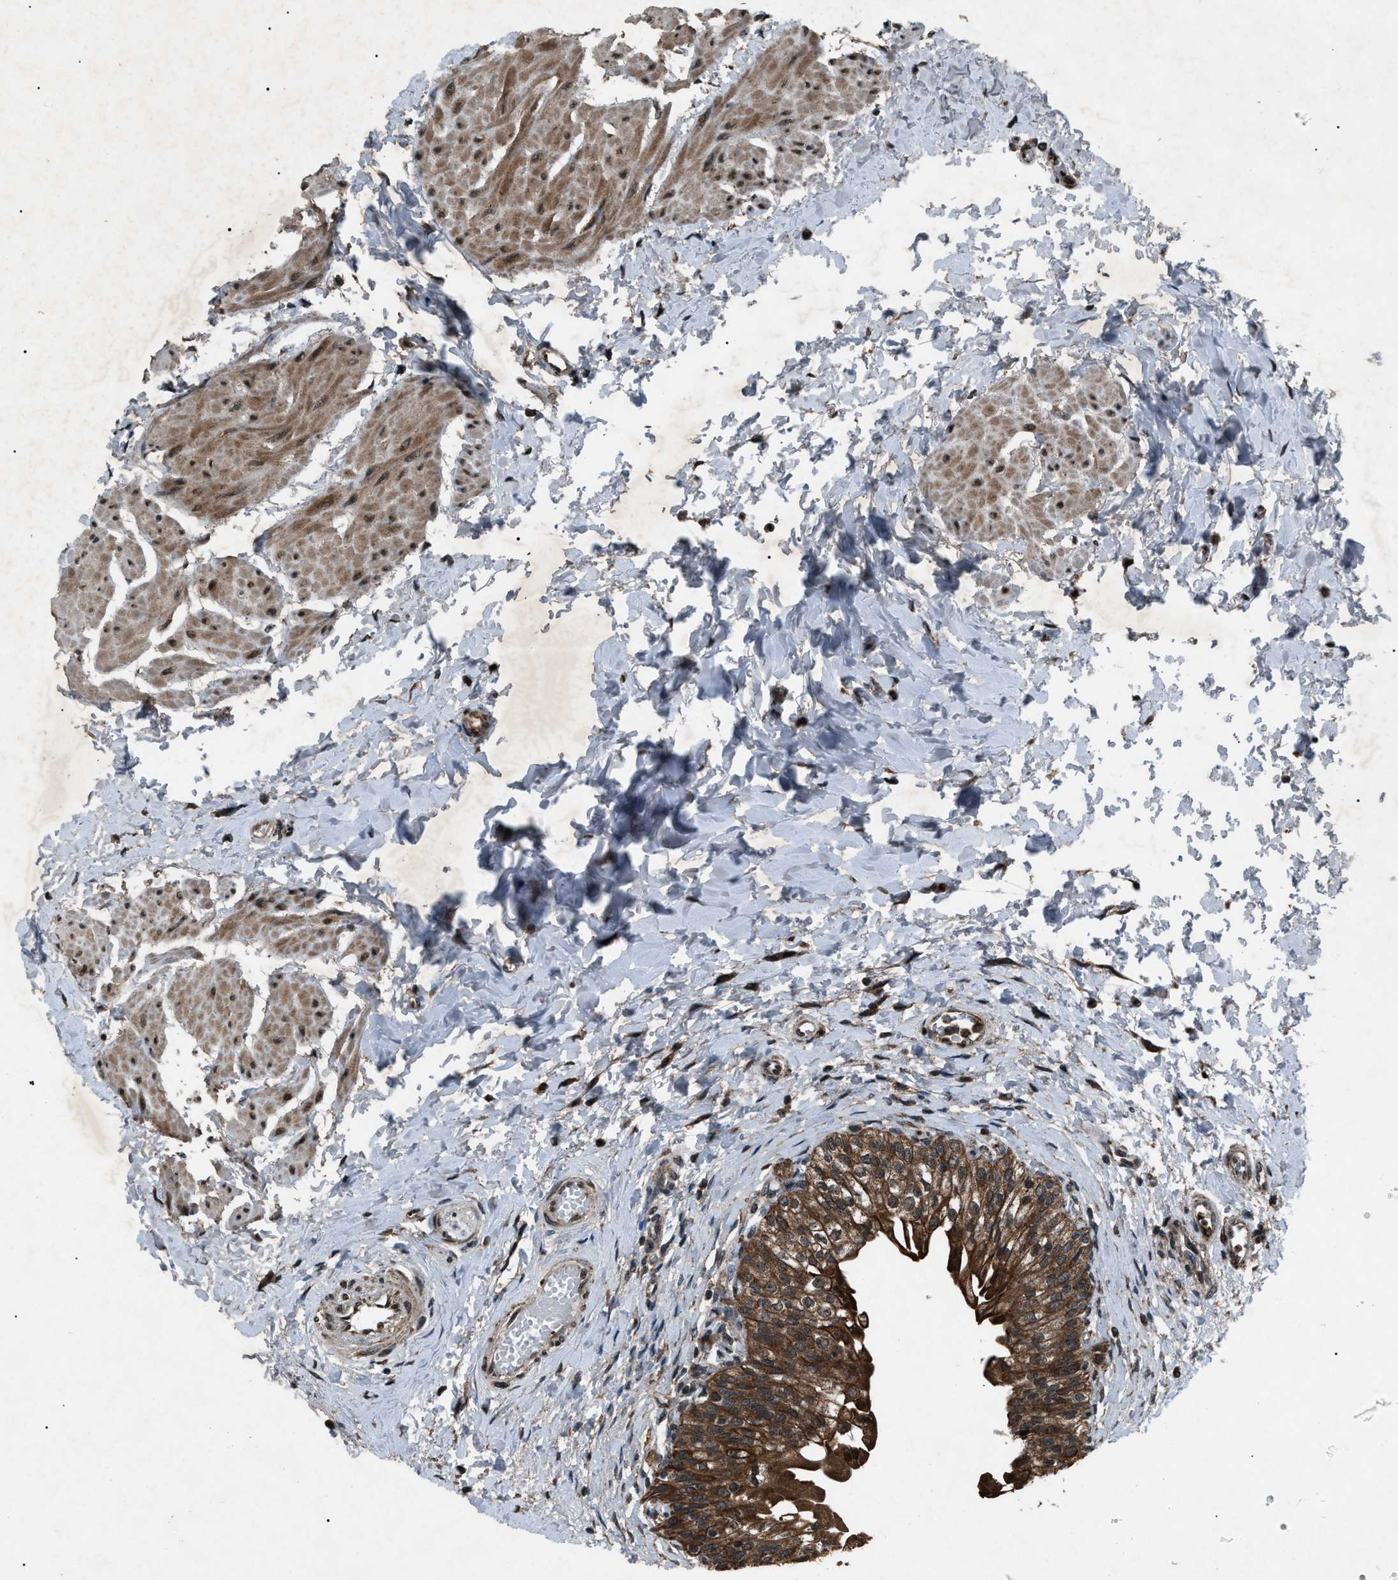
{"staining": {"intensity": "strong", "quantity": ">75%", "location": "cytoplasmic/membranous"}, "tissue": "urinary bladder", "cell_type": "Urothelial cells", "image_type": "normal", "snomed": [{"axis": "morphology", "description": "Normal tissue, NOS"}, {"axis": "topography", "description": "Urinary bladder"}], "caption": "Immunohistochemistry (DAB (3,3'-diaminobenzidine)) staining of normal urinary bladder exhibits strong cytoplasmic/membranous protein expression in about >75% of urothelial cells.", "gene": "ZFAND2A", "patient": {"sex": "male", "age": 55}}